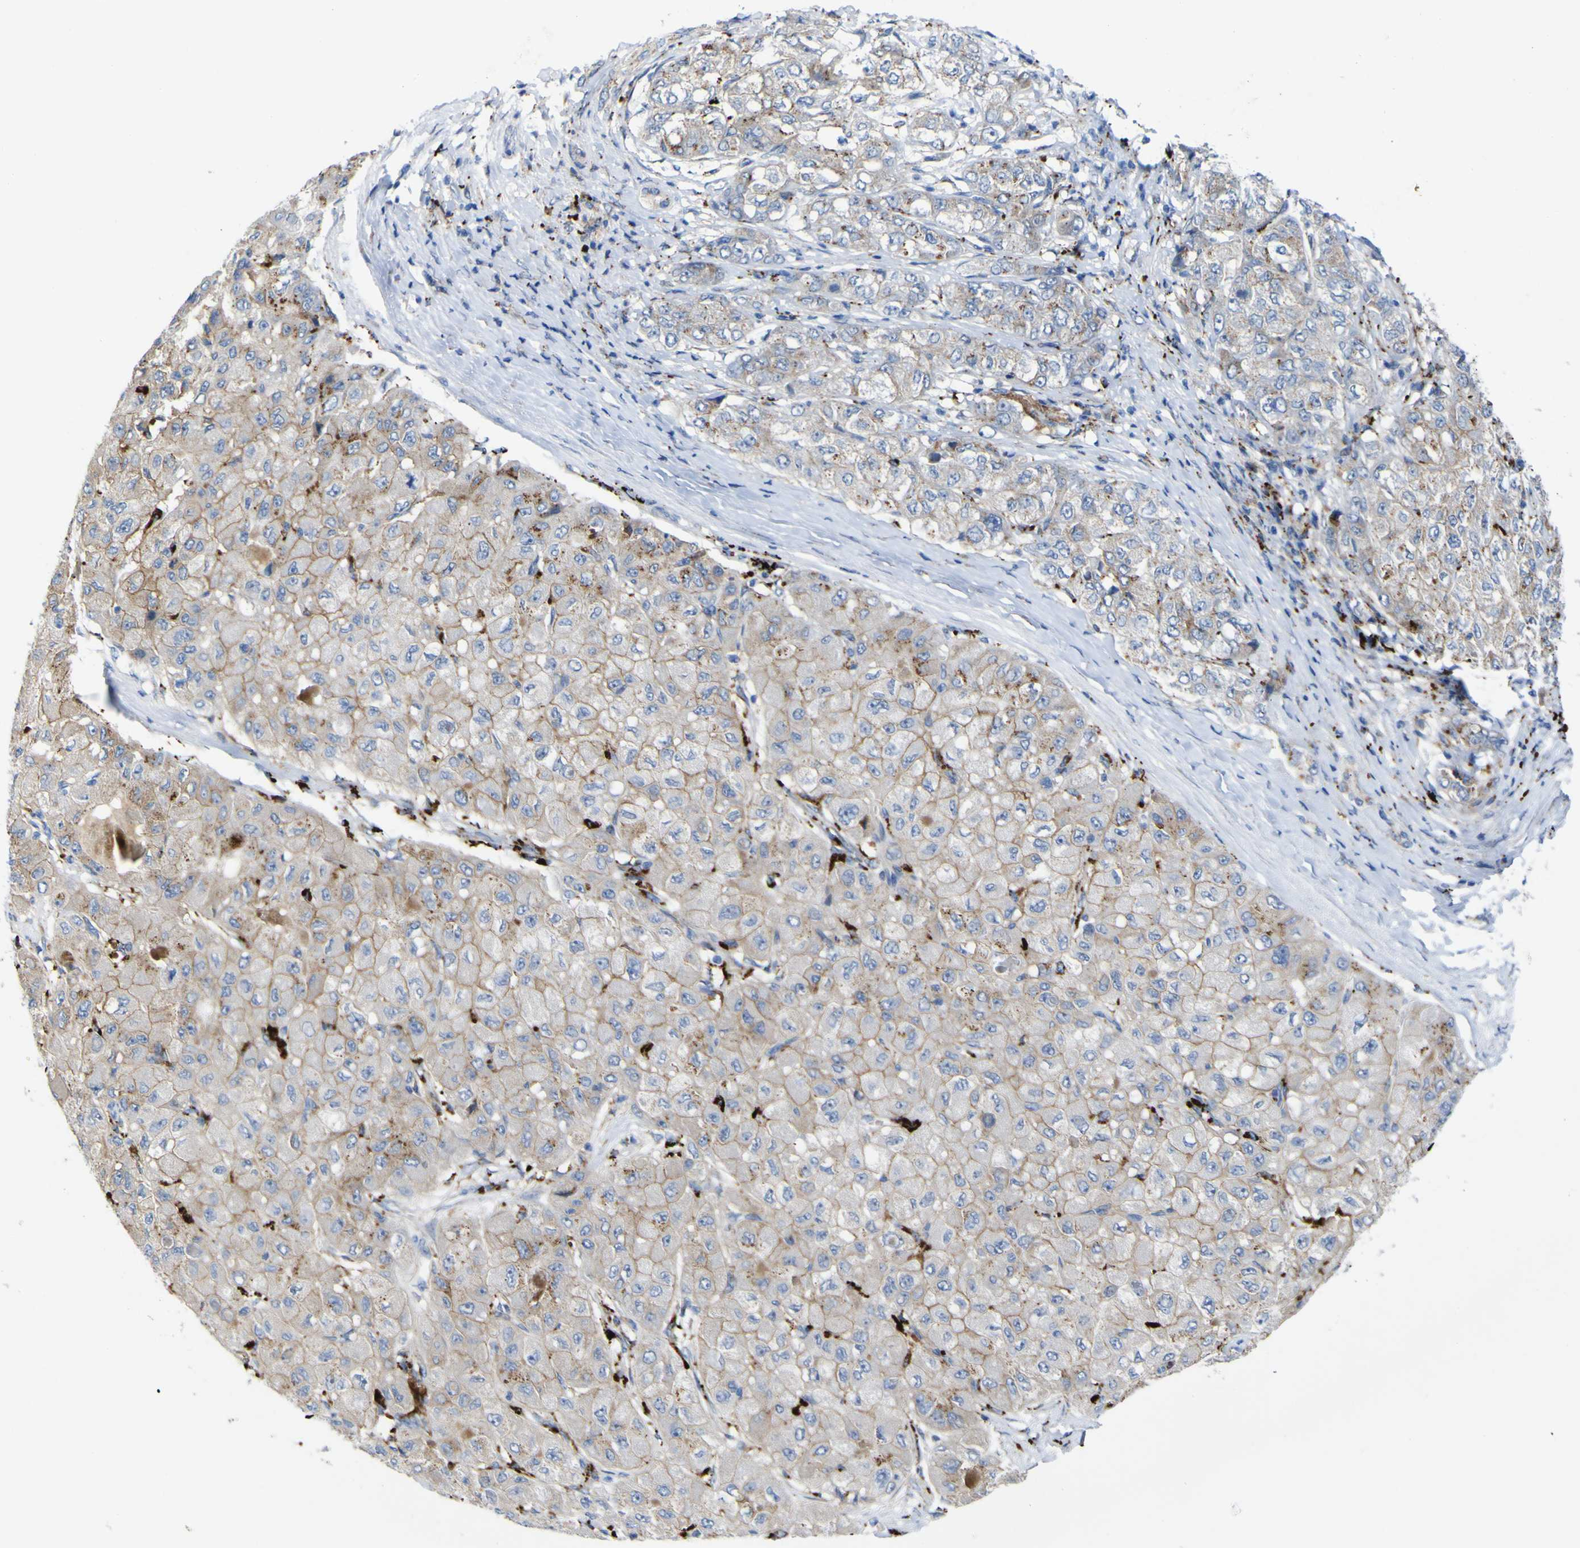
{"staining": {"intensity": "moderate", "quantity": ">75%", "location": "cytoplasmic/membranous"}, "tissue": "liver cancer", "cell_type": "Tumor cells", "image_type": "cancer", "snomed": [{"axis": "morphology", "description": "Carcinoma, Hepatocellular, NOS"}, {"axis": "topography", "description": "Liver"}], "caption": "IHC (DAB) staining of human liver cancer demonstrates moderate cytoplasmic/membranous protein positivity in about >75% of tumor cells.", "gene": "PTPRF", "patient": {"sex": "male", "age": 80}}